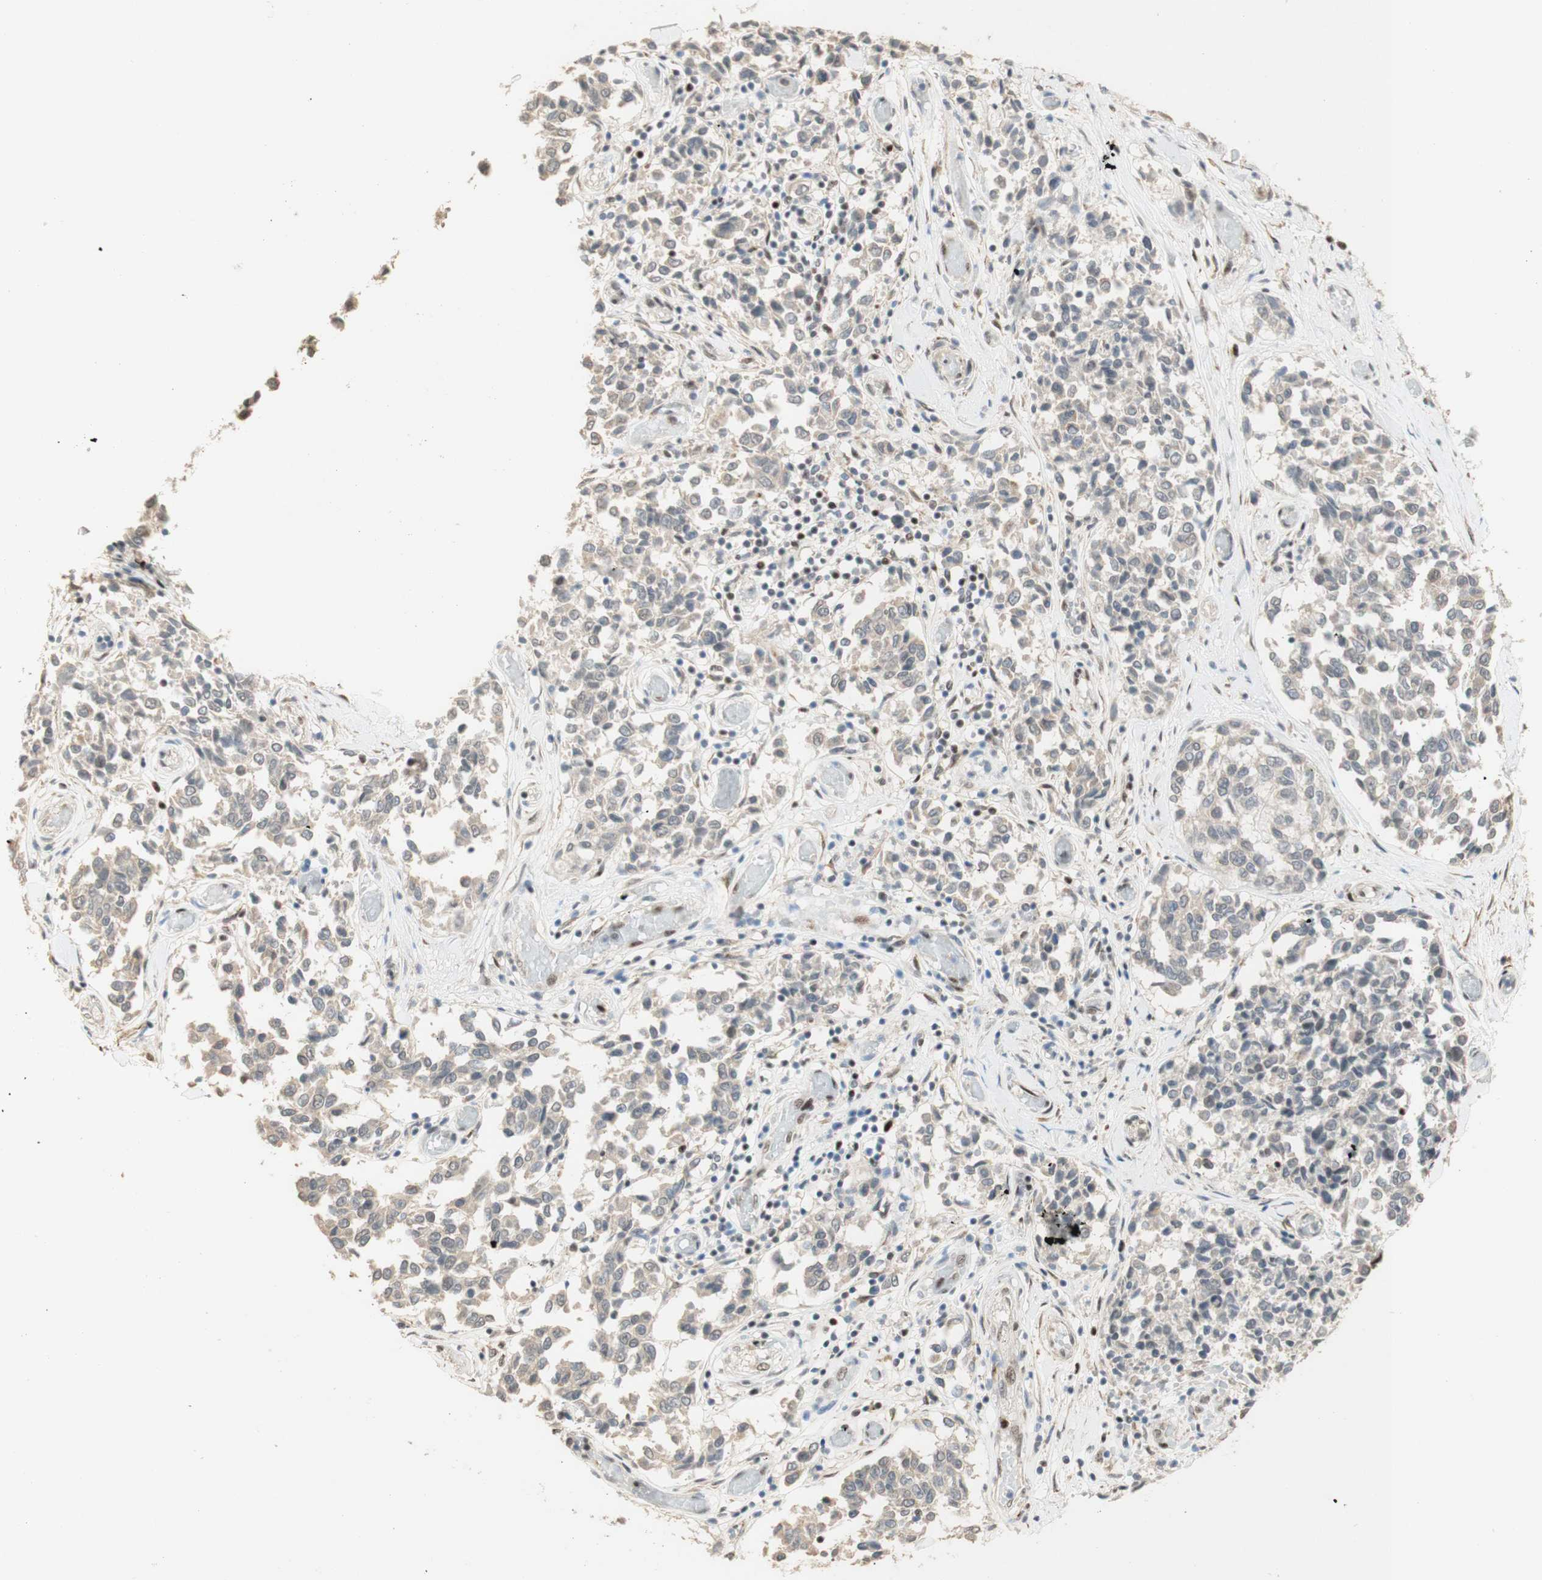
{"staining": {"intensity": "negative", "quantity": "none", "location": "none"}, "tissue": "melanoma", "cell_type": "Tumor cells", "image_type": "cancer", "snomed": [{"axis": "morphology", "description": "Malignant melanoma, NOS"}, {"axis": "topography", "description": "Skin"}], "caption": "Malignant melanoma stained for a protein using IHC exhibits no expression tumor cells.", "gene": "FOXP1", "patient": {"sex": "female", "age": 64}}